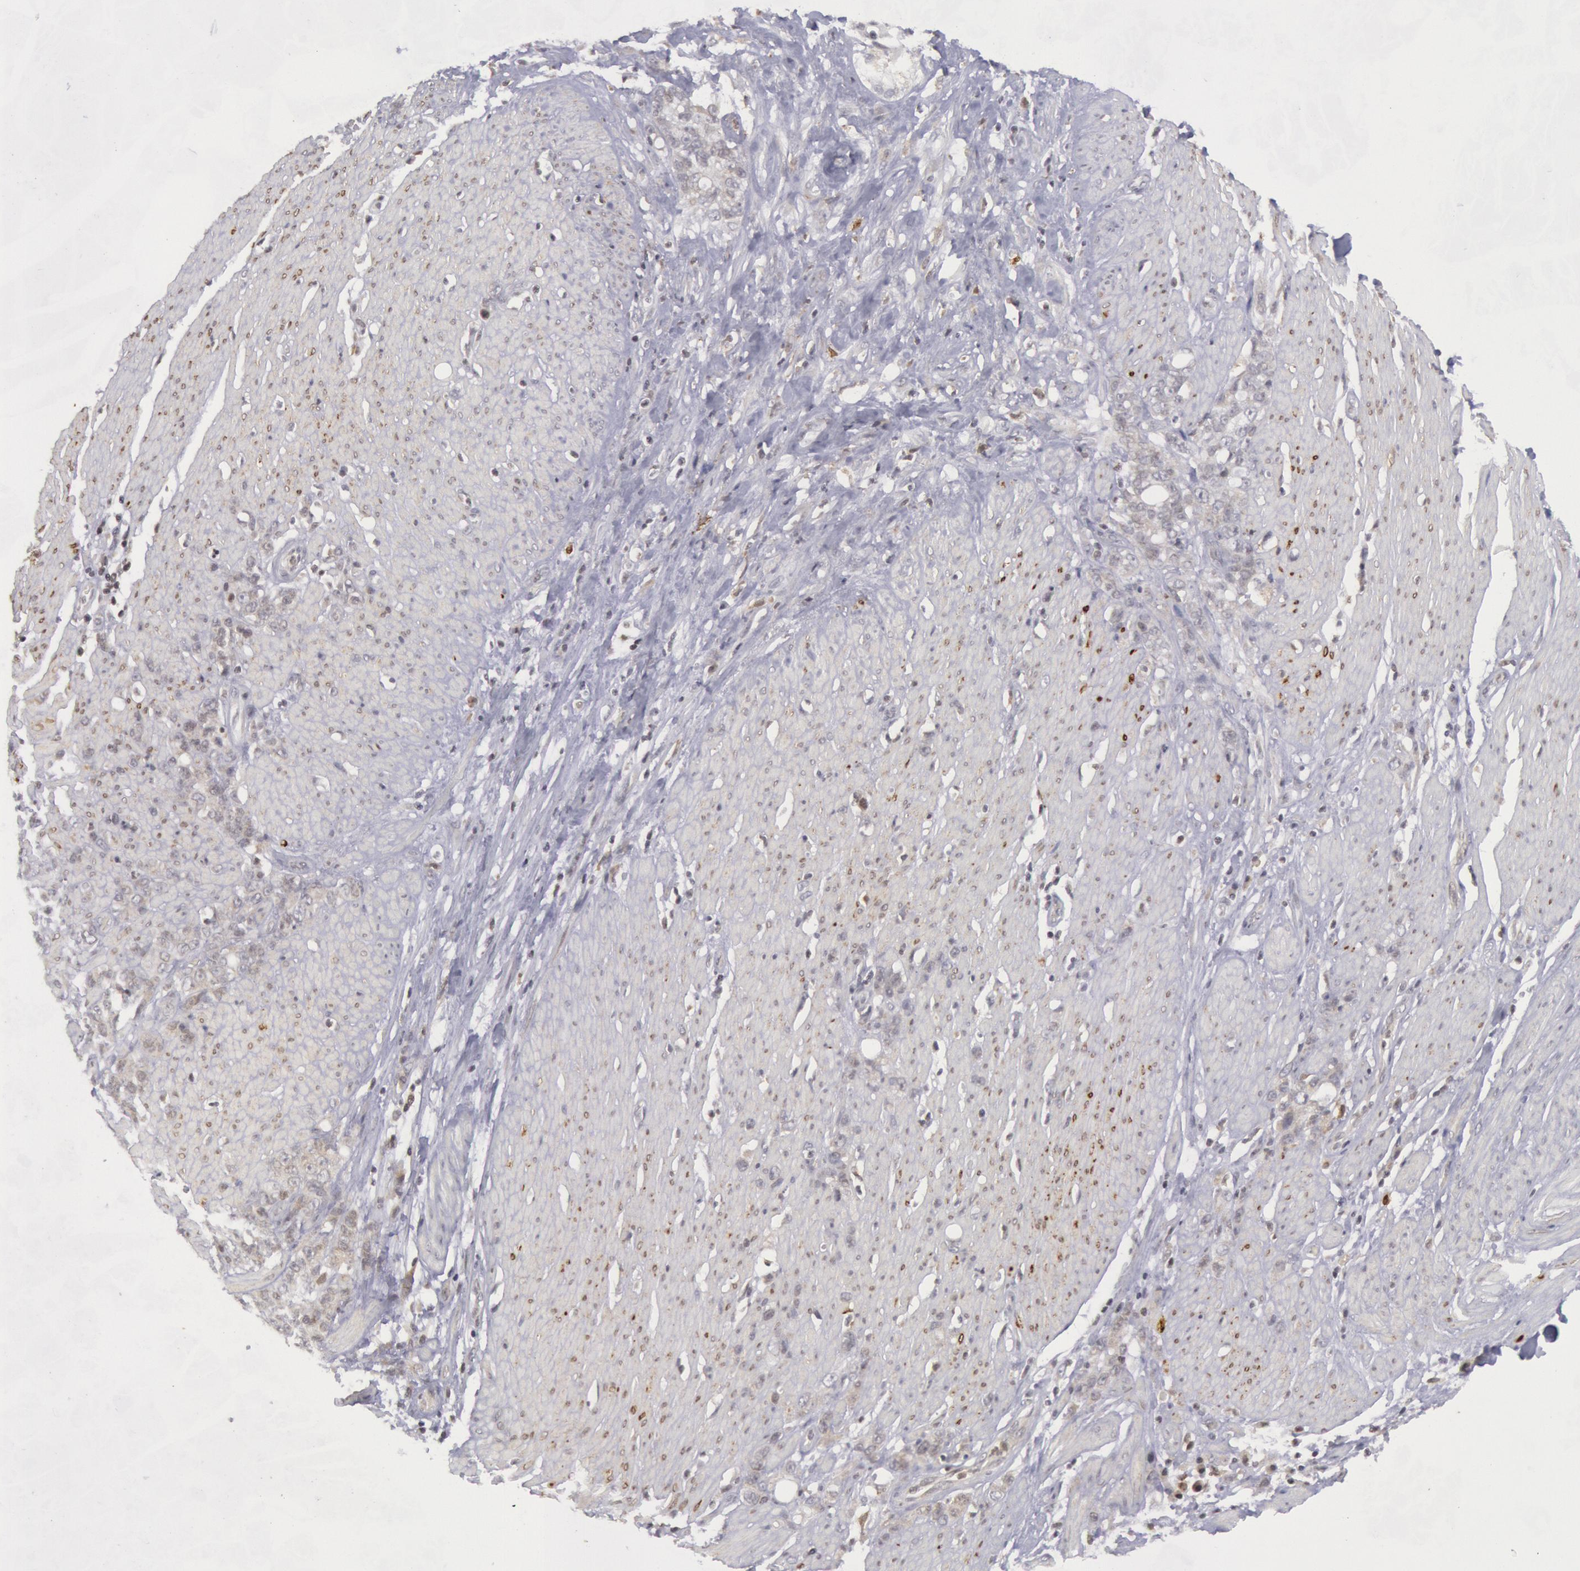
{"staining": {"intensity": "negative", "quantity": "none", "location": "none"}, "tissue": "stomach cancer", "cell_type": "Tumor cells", "image_type": "cancer", "snomed": [{"axis": "morphology", "description": "Adenocarcinoma, NOS"}, {"axis": "topography", "description": "Stomach, lower"}], "caption": "Immunohistochemistry (IHC) micrograph of neoplastic tissue: human stomach cancer (adenocarcinoma) stained with DAB (3,3'-diaminobenzidine) shows no significant protein positivity in tumor cells. Nuclei are stained in blue.", "gene": "PTGS2", "patient": {"sex": "male", "age": 88}}